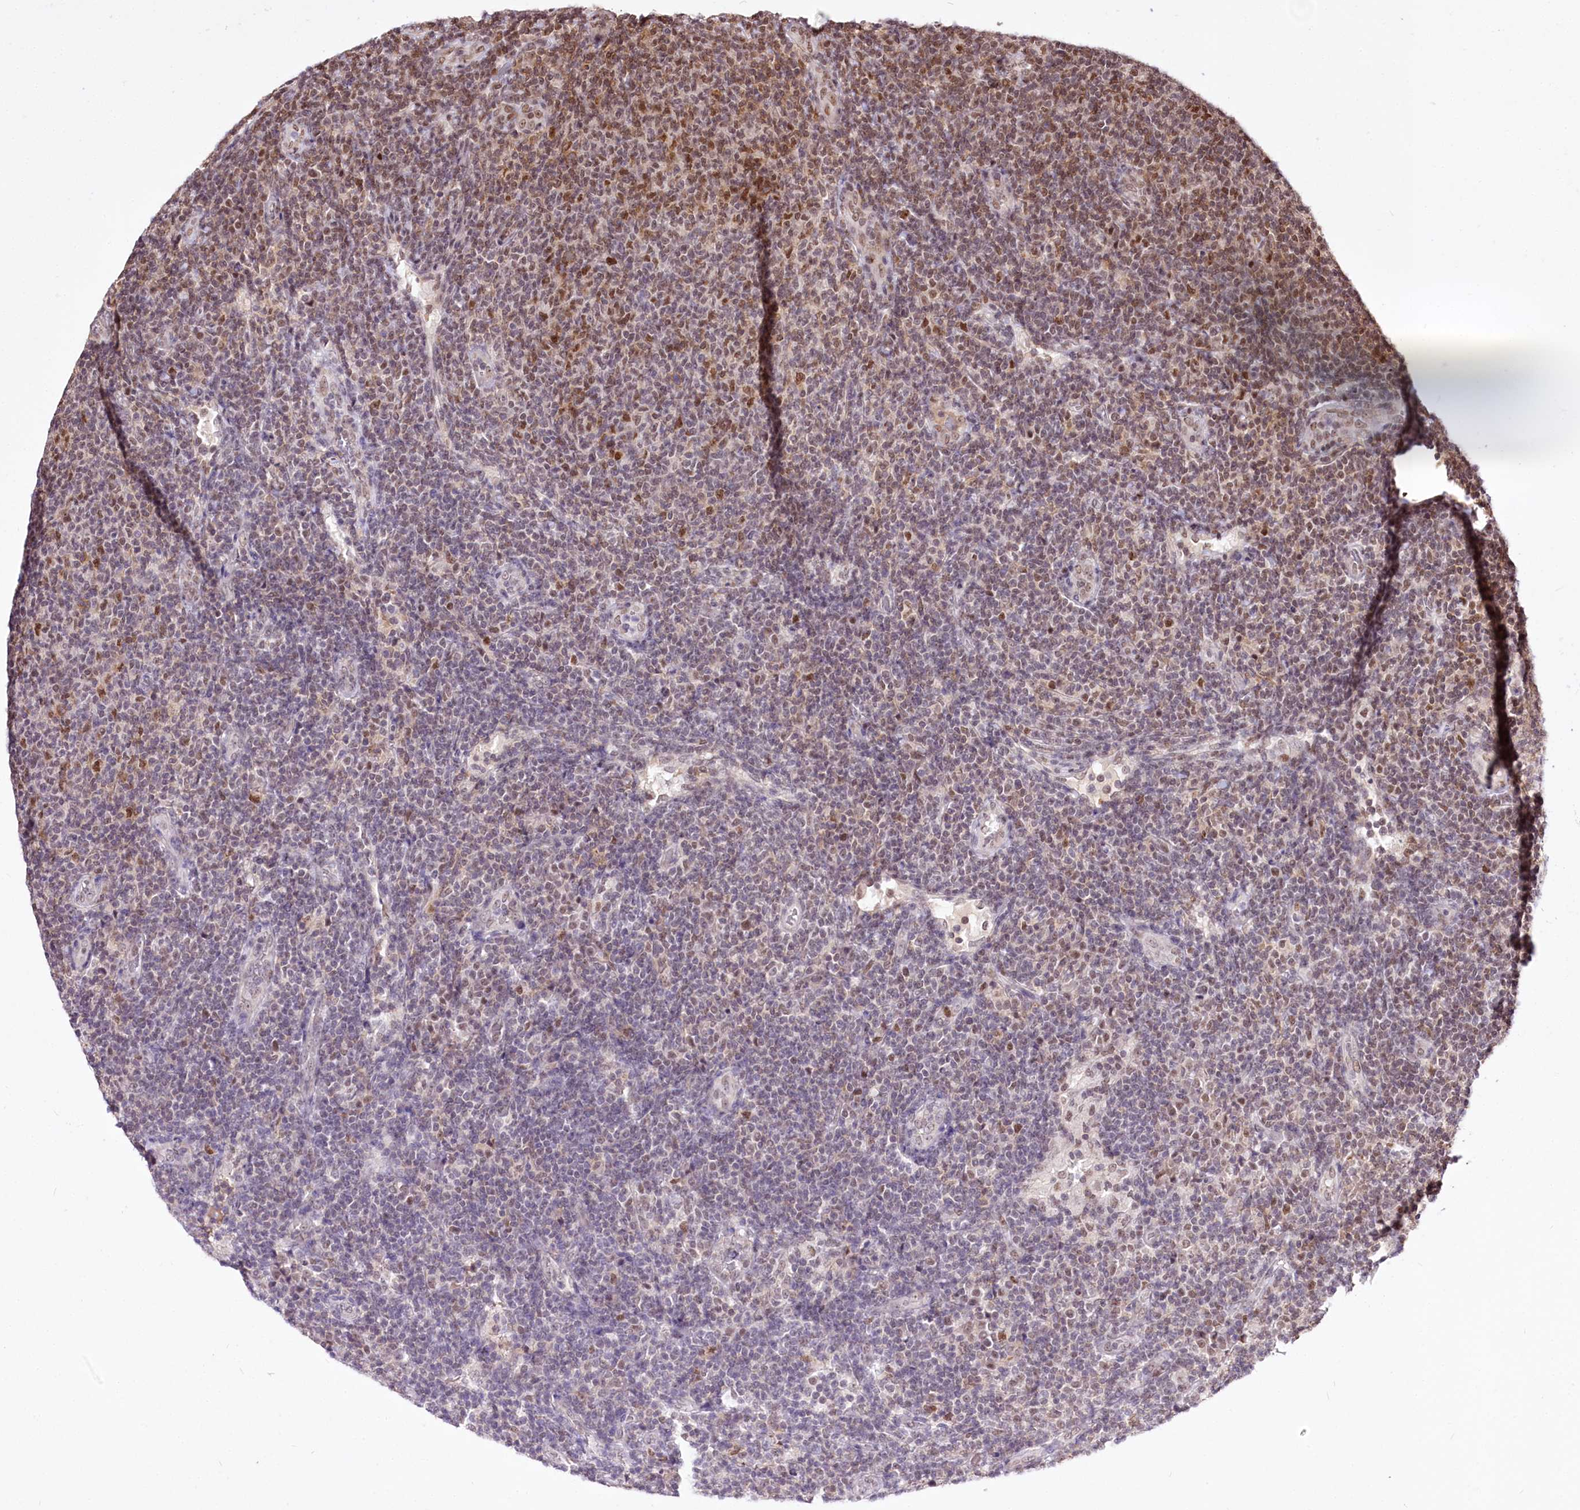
{"staining": {"intensity": "moderate", "quantity": "<25%", "location": "cytoplasmic/membranous,nuclear"}, "tissue": "lymphoma", "cell_type": "Tumor cells", "image_type": "cancer", "snomed": [{"axis": "morphology", "description": "Malignant lymphoma, non-Hodgkin's type, Low grade"}, {"axis": "topography", "description": "Lymph node"}], "caption": "A photomicrograph showing moderate cytoplasmic/membranous and nuclear positivity in approximately <25% of tumor cells in lymphoma, as visualized by brown immunohistochemical staining.", "gene": "POLA2", "patient": {"sex": "male", "age": 66}}